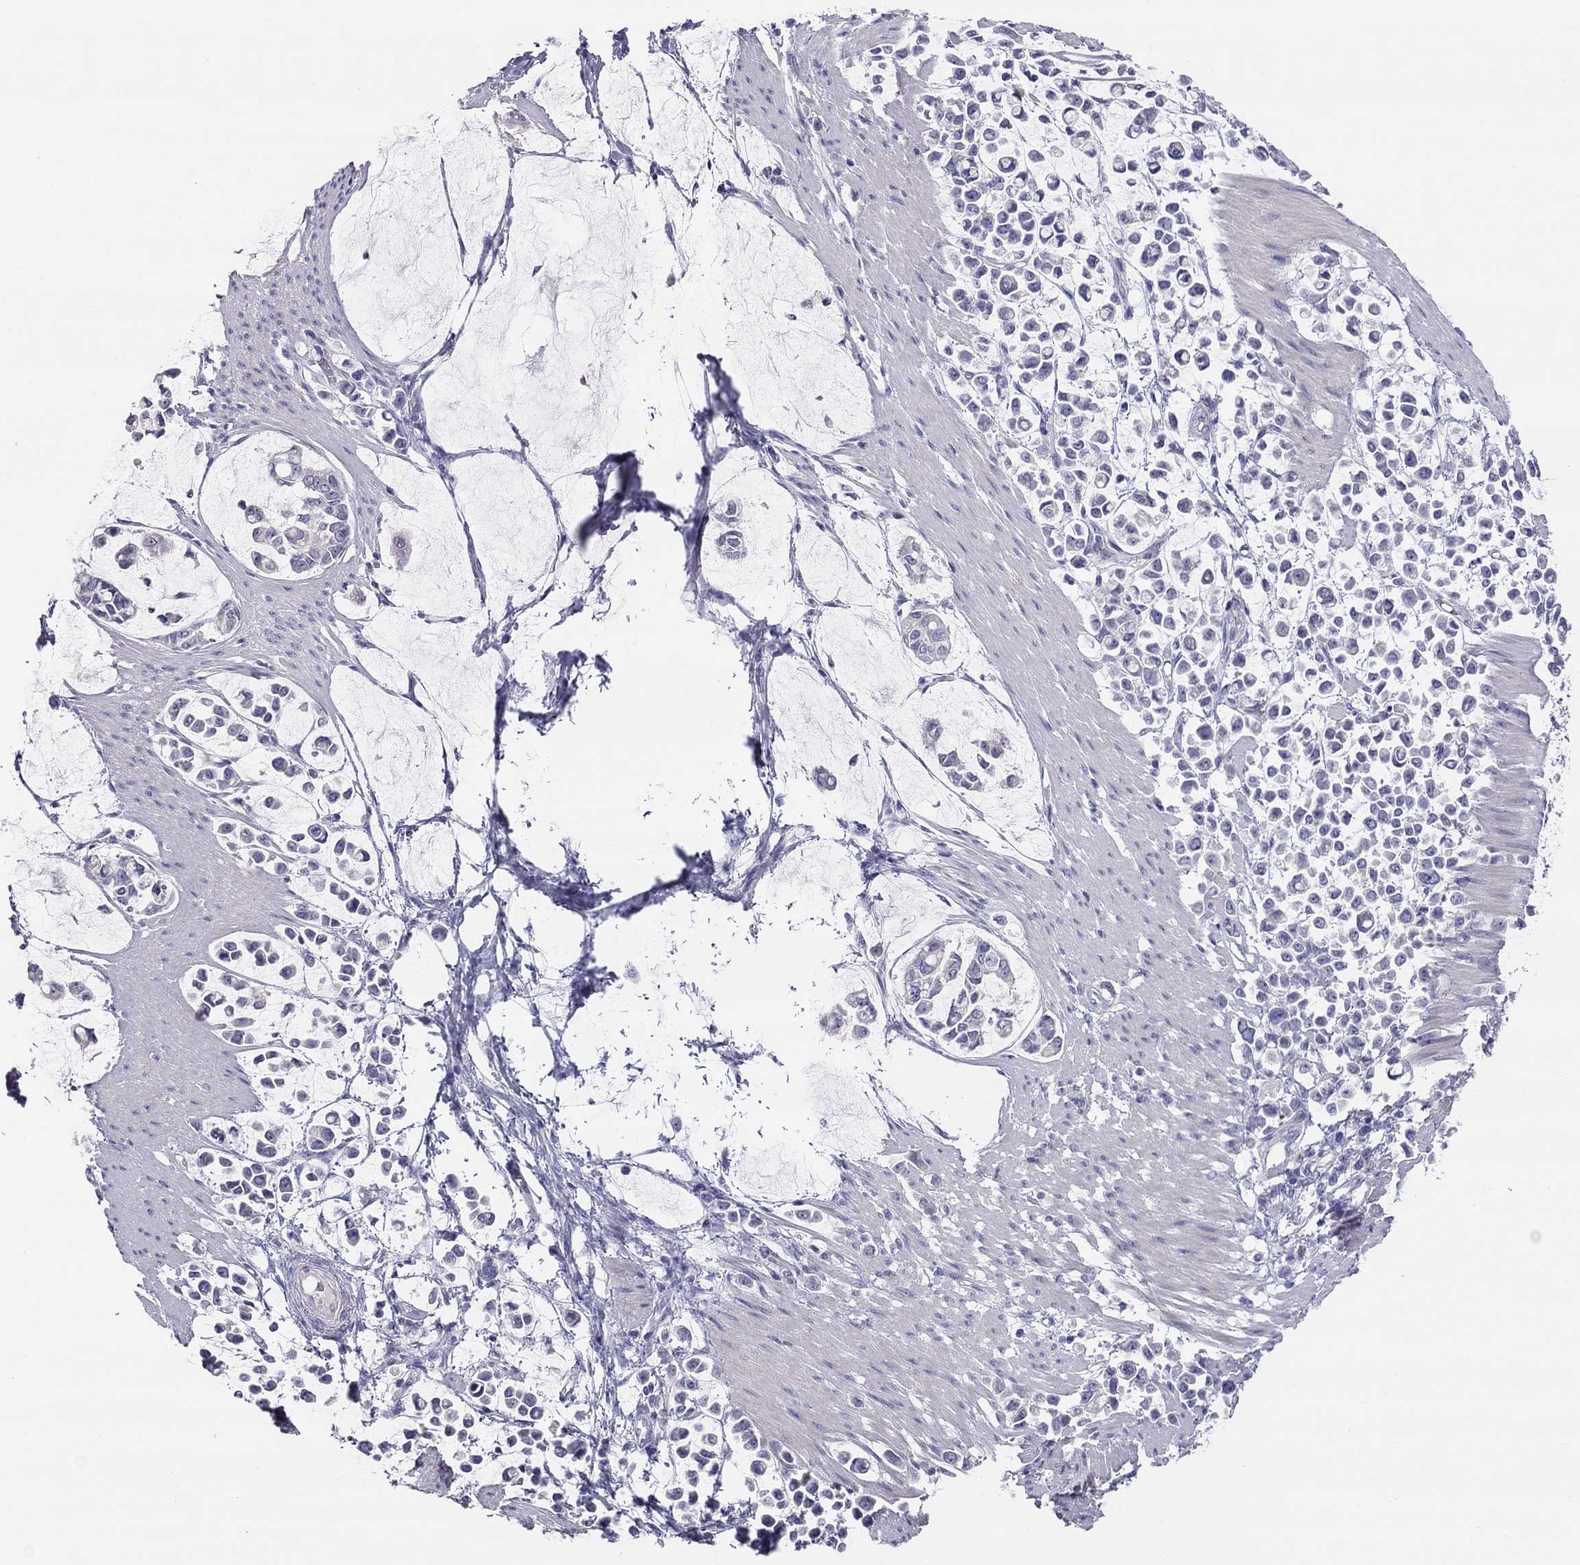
{"staining": {"intensity": "negative", "quantity": "none", "location": "none"}, "tissue": "stomach cancer", "cell_type": "Tumor cells", "image_type": "cancer", "snomed": [{"axis": "morphology", "description": "Adenocarcinoma, NOS"}, {"axis": "topography", "description": "Stomach"}], "caption": "The image reveals no significant positivity in tumor cells of adenocarcinoma (stomach).", "gene": "MGAT4C", "patient": {"sex": "male", "age": 82}}